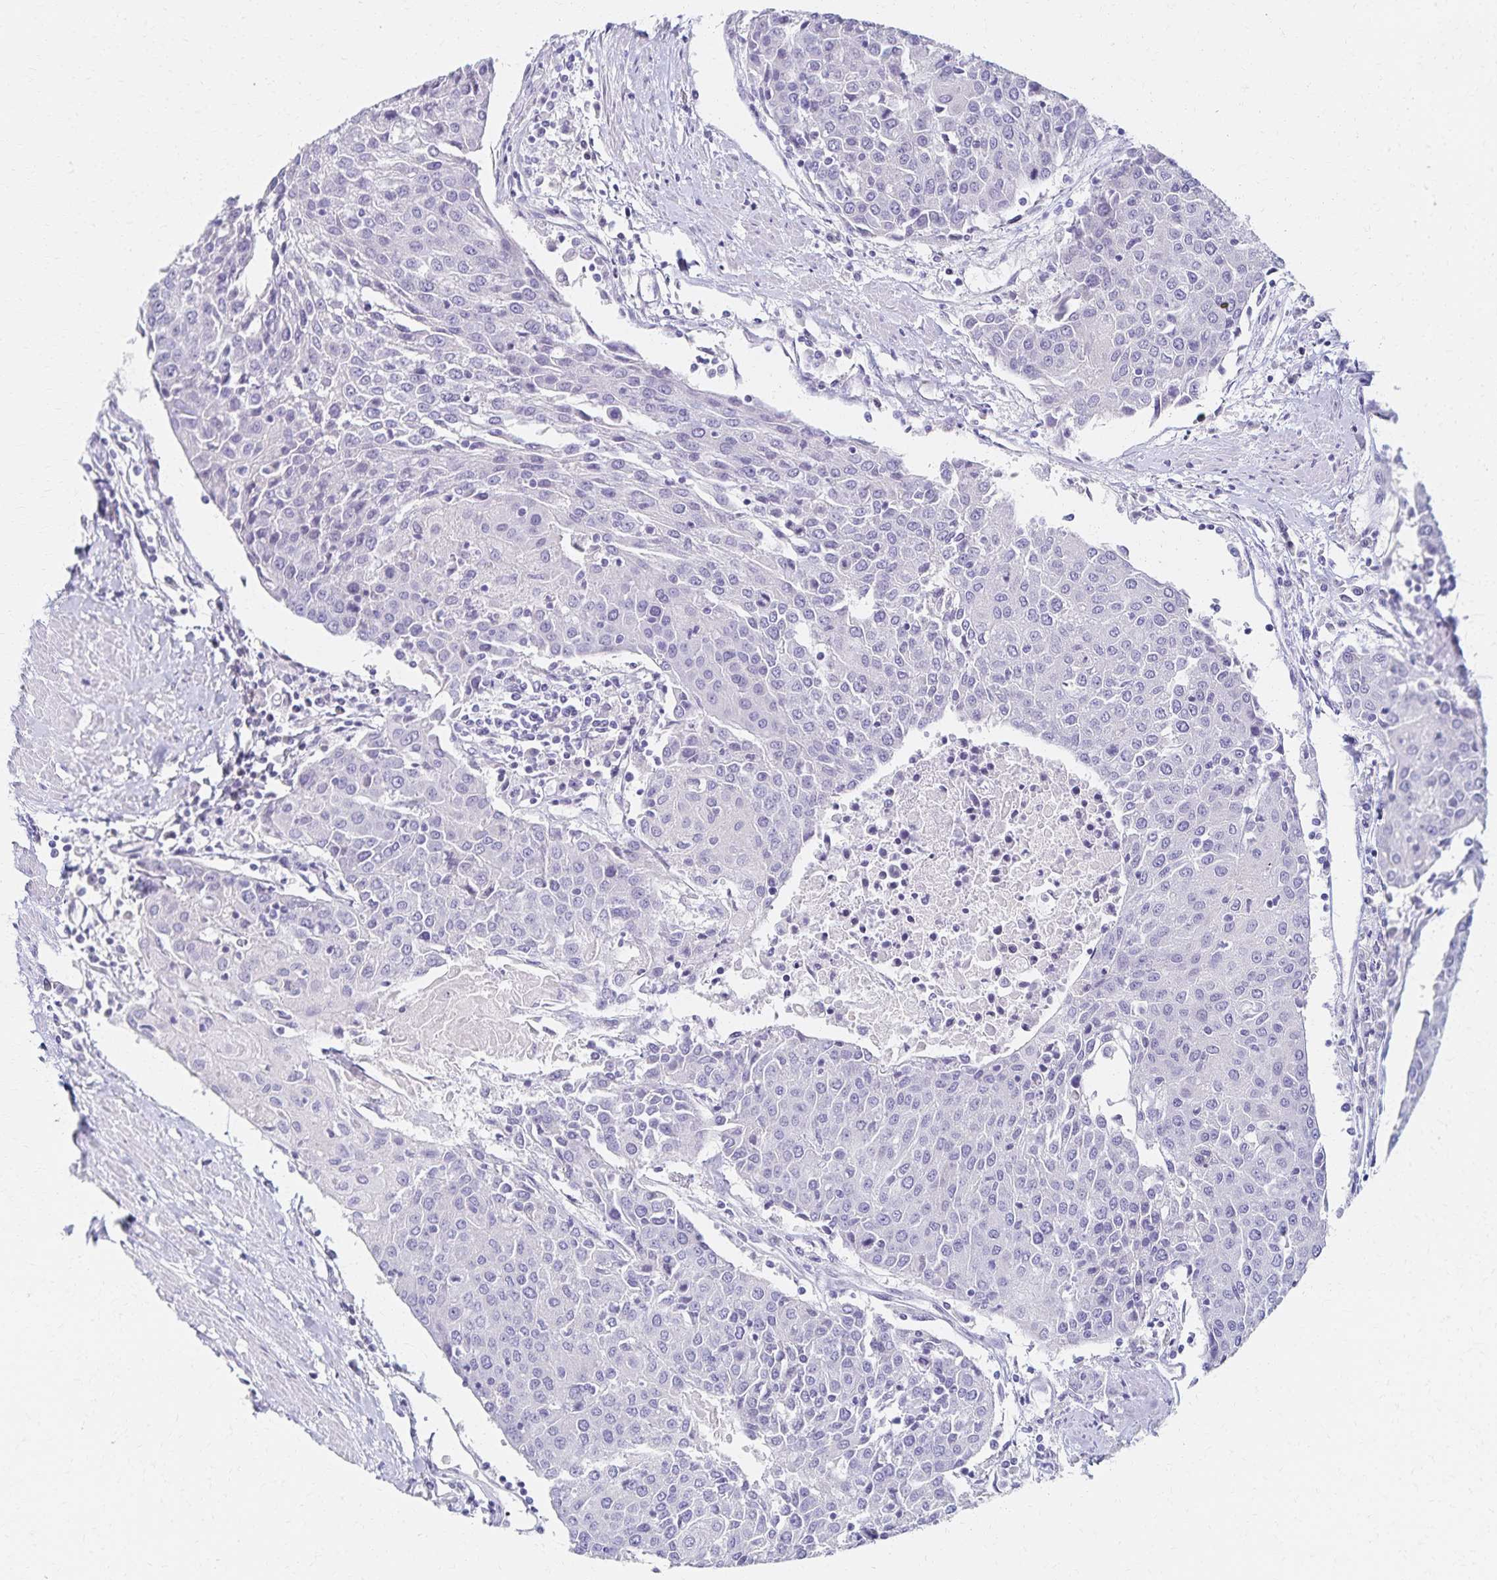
{"staining": {"intensity": "negative", "quantity": "none", "location": "none"}, "tissue": "urothelial cancer", "cell_type": "Tumor cells", "image_type": "cancer", "snomed": [{"axis": "morphology", "description": "Urothelial carcinoma, High grade"}, {"axis": "topography", "description": "Urinary bladder"}], "caption": "Image shows no protein staining in tumor cells of urothelial cancer tissue.", "gene": "C2orf50", "patient": {"sex": "female", "age": 85}}